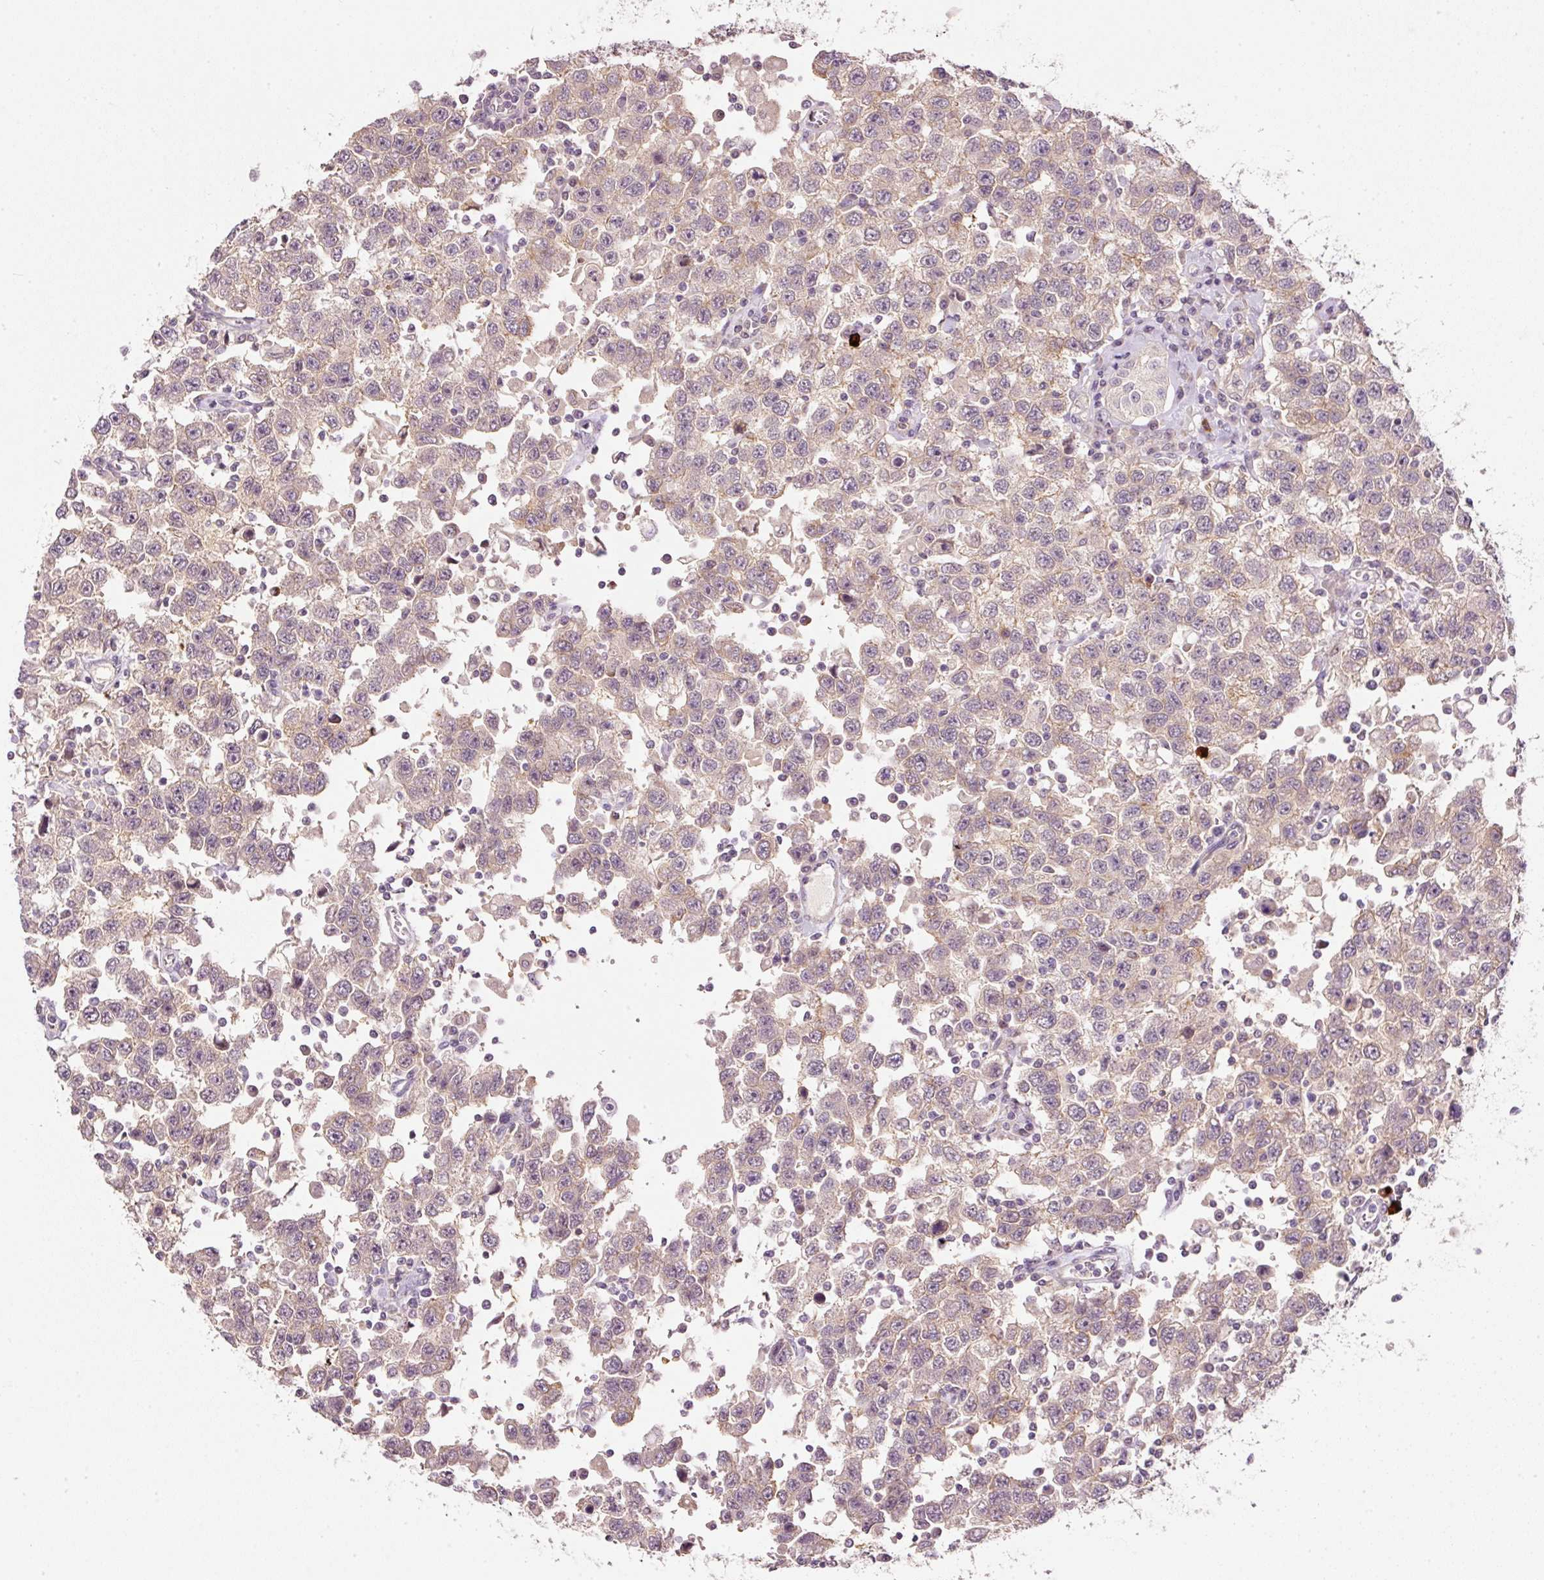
{"staining": {"intensity": "weak", "quantity": "<25%", "location": "cytoplasmic/membranous"}, "tissue": "testis cancer", "cell_type": "Tumor cells", "image_type": "cancer", "snomed": [{"axis": "morphology", "description": "Seminoma, NOS"}, {"axis": "topography", "description": "Testis"}], "caption": "DAB (3,3'-diaminobenzidine) immunohistochemical staining of testis cancer (seminoma) reveals no significant staining in tumor cells. The staining was performed using DAB (3,3'-diaminobenzidine) to visualize the protein expression in brown, while the nuclei were stained in blue with hematoxylin (Magnification: 20x).", "gene": "TIRAP", "patient": {"sex": "male", "age": 41}}